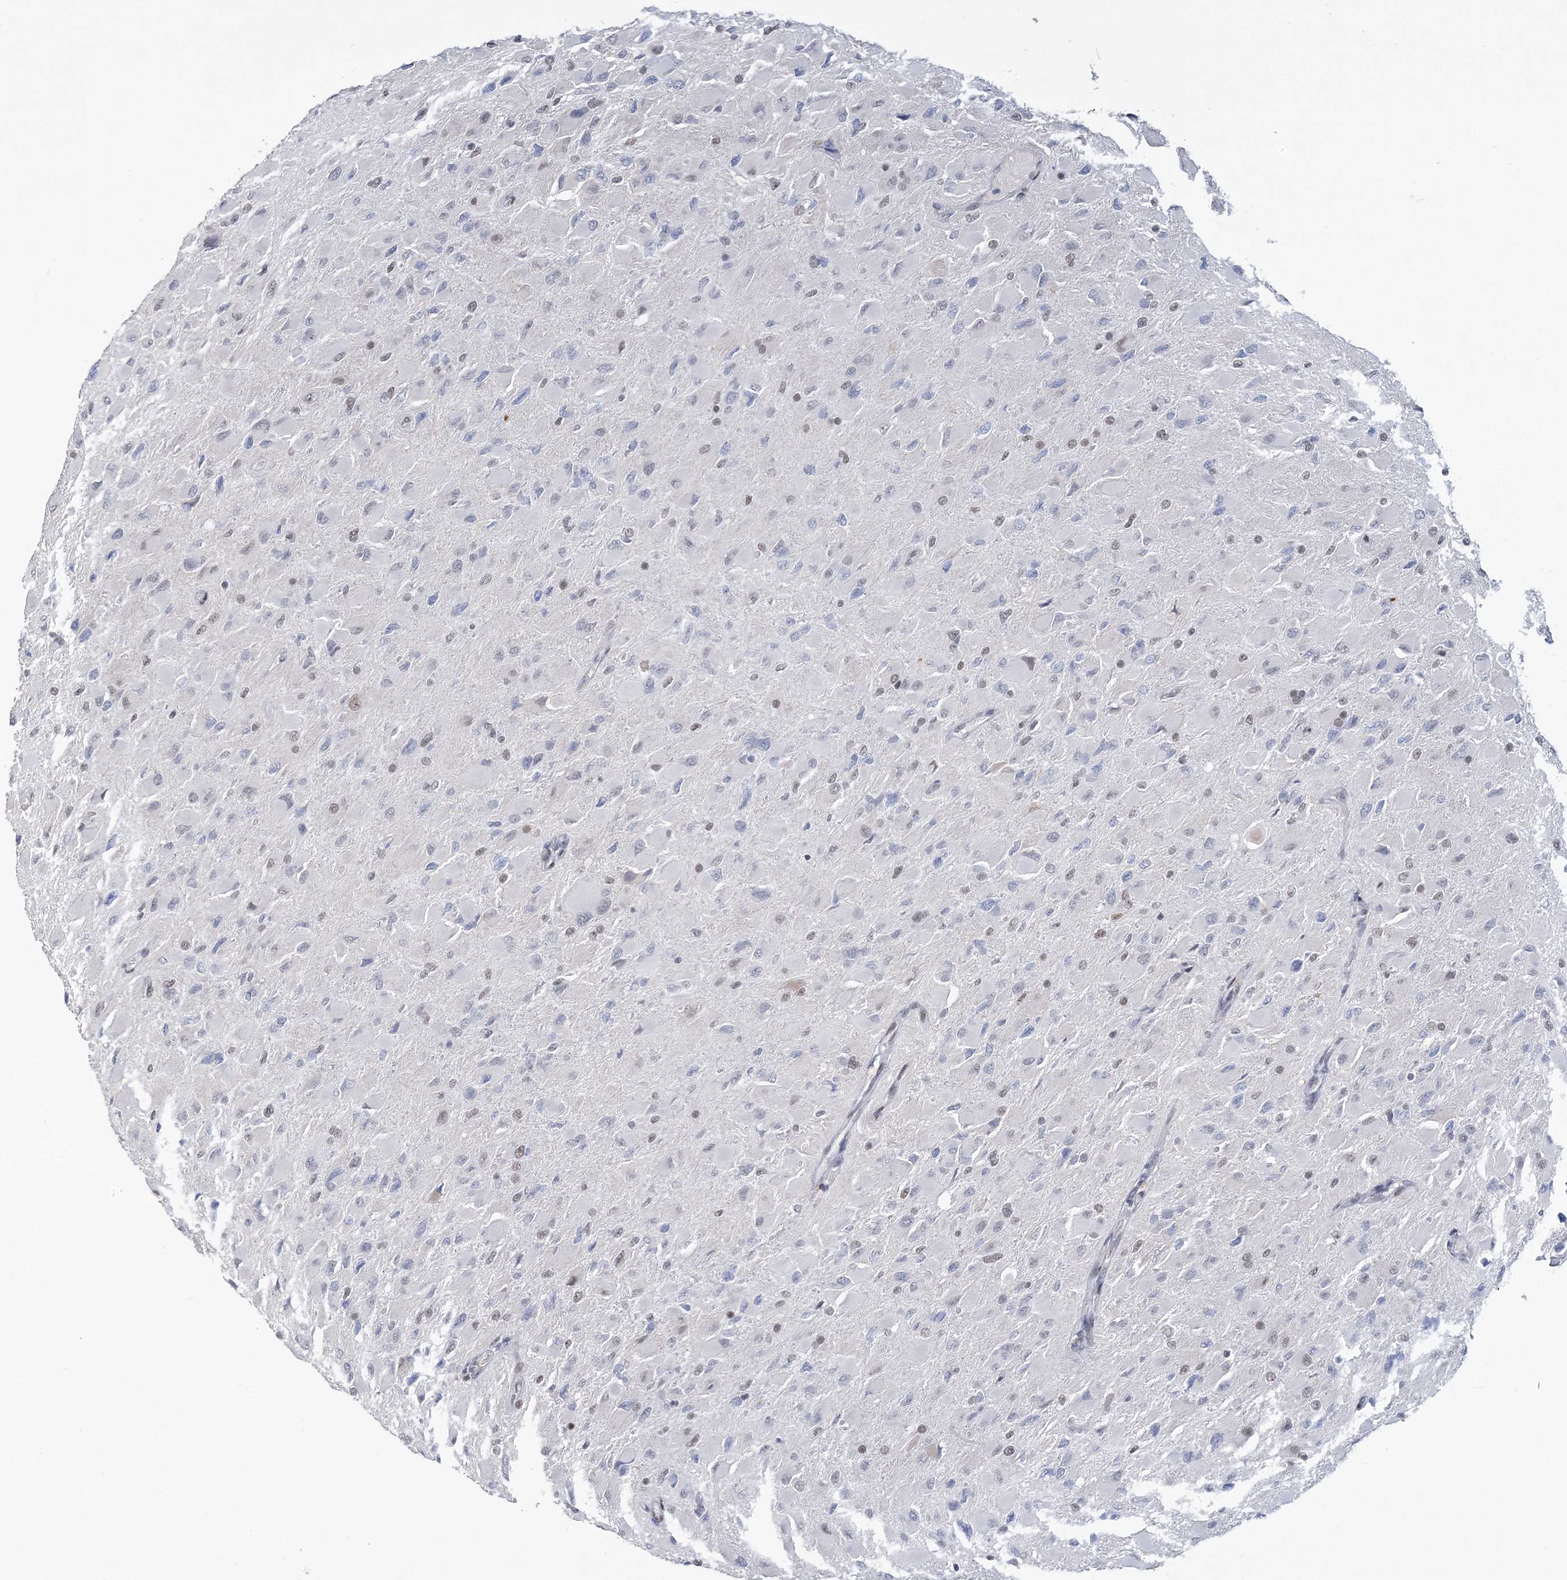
{"staining": {"intensity": "negative", "quantity": "none", "location": "none"}, "tissue": "glioma", "cell_type": "Tumor cells", "image_type": "cancer", "snomed": [{"axis": "morphology", "description": "Glioma, malignant, High grade"}, {"axis": "topography", "description": "Cerebral cortex"}], "caption": "Tumor cells are negative for brown protein staining in glioma.", "gene": "ZBTB7A", "patient": {"sex": "female", "age": 36}}